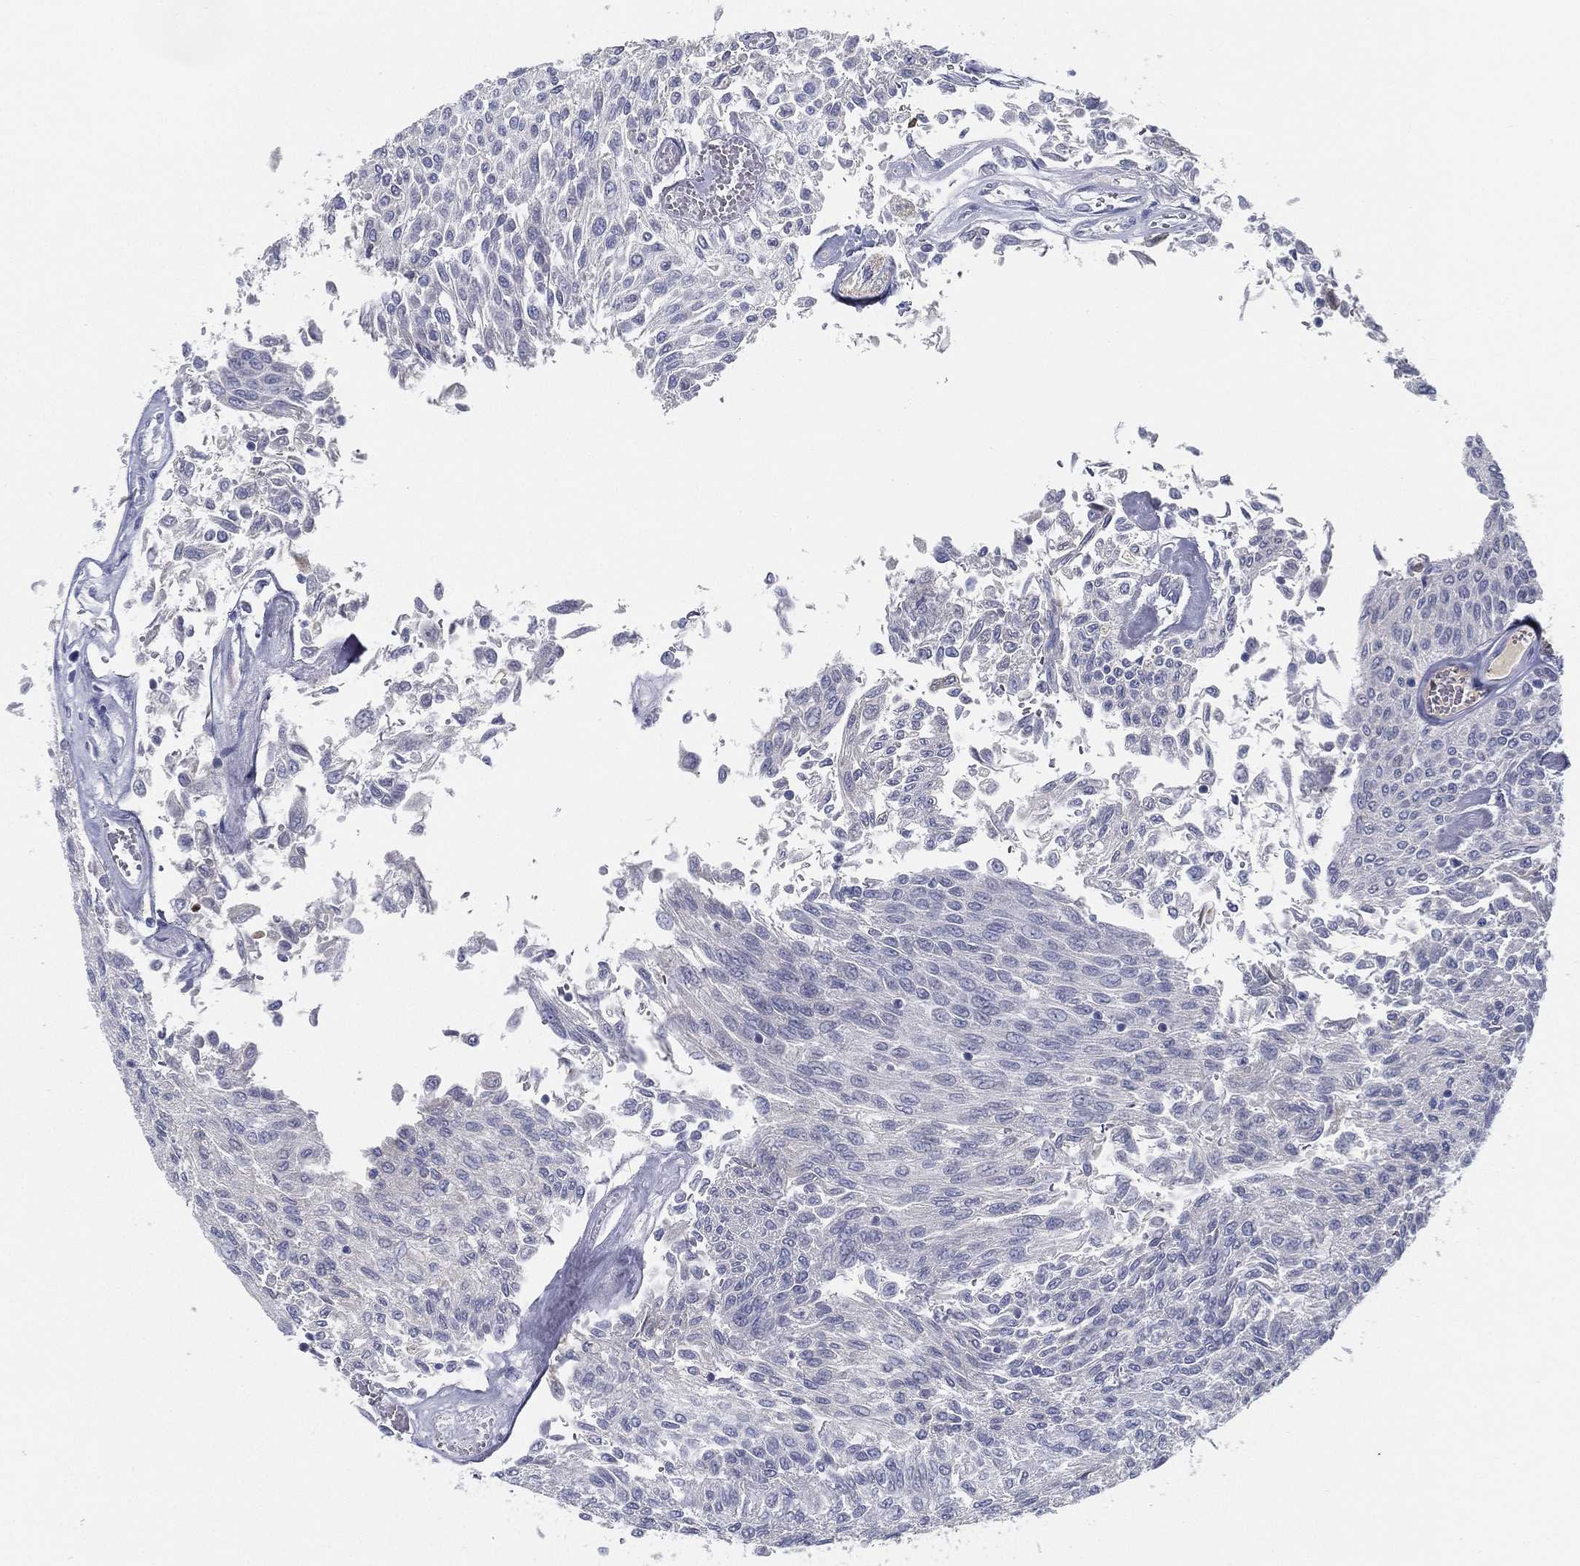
{"staining": {"intensity": "negative", "quantity": "none", "location": "none"}, "tissue": "urothelial cancer", "cell_type": "Tumor cells", "image_type": "cancer", "snomed": [{"axis": "morphology", "description": "Urothelial carcinoma, Low grade"}, {"axis": "topography", "description": "Urinary bladder"}], "caption": "A histopathology image of human low-grade urothelial carcinoma is negative for staining in tumor cells.", "gene": "STS", "patient": {"sex": "male", "age": 78}}